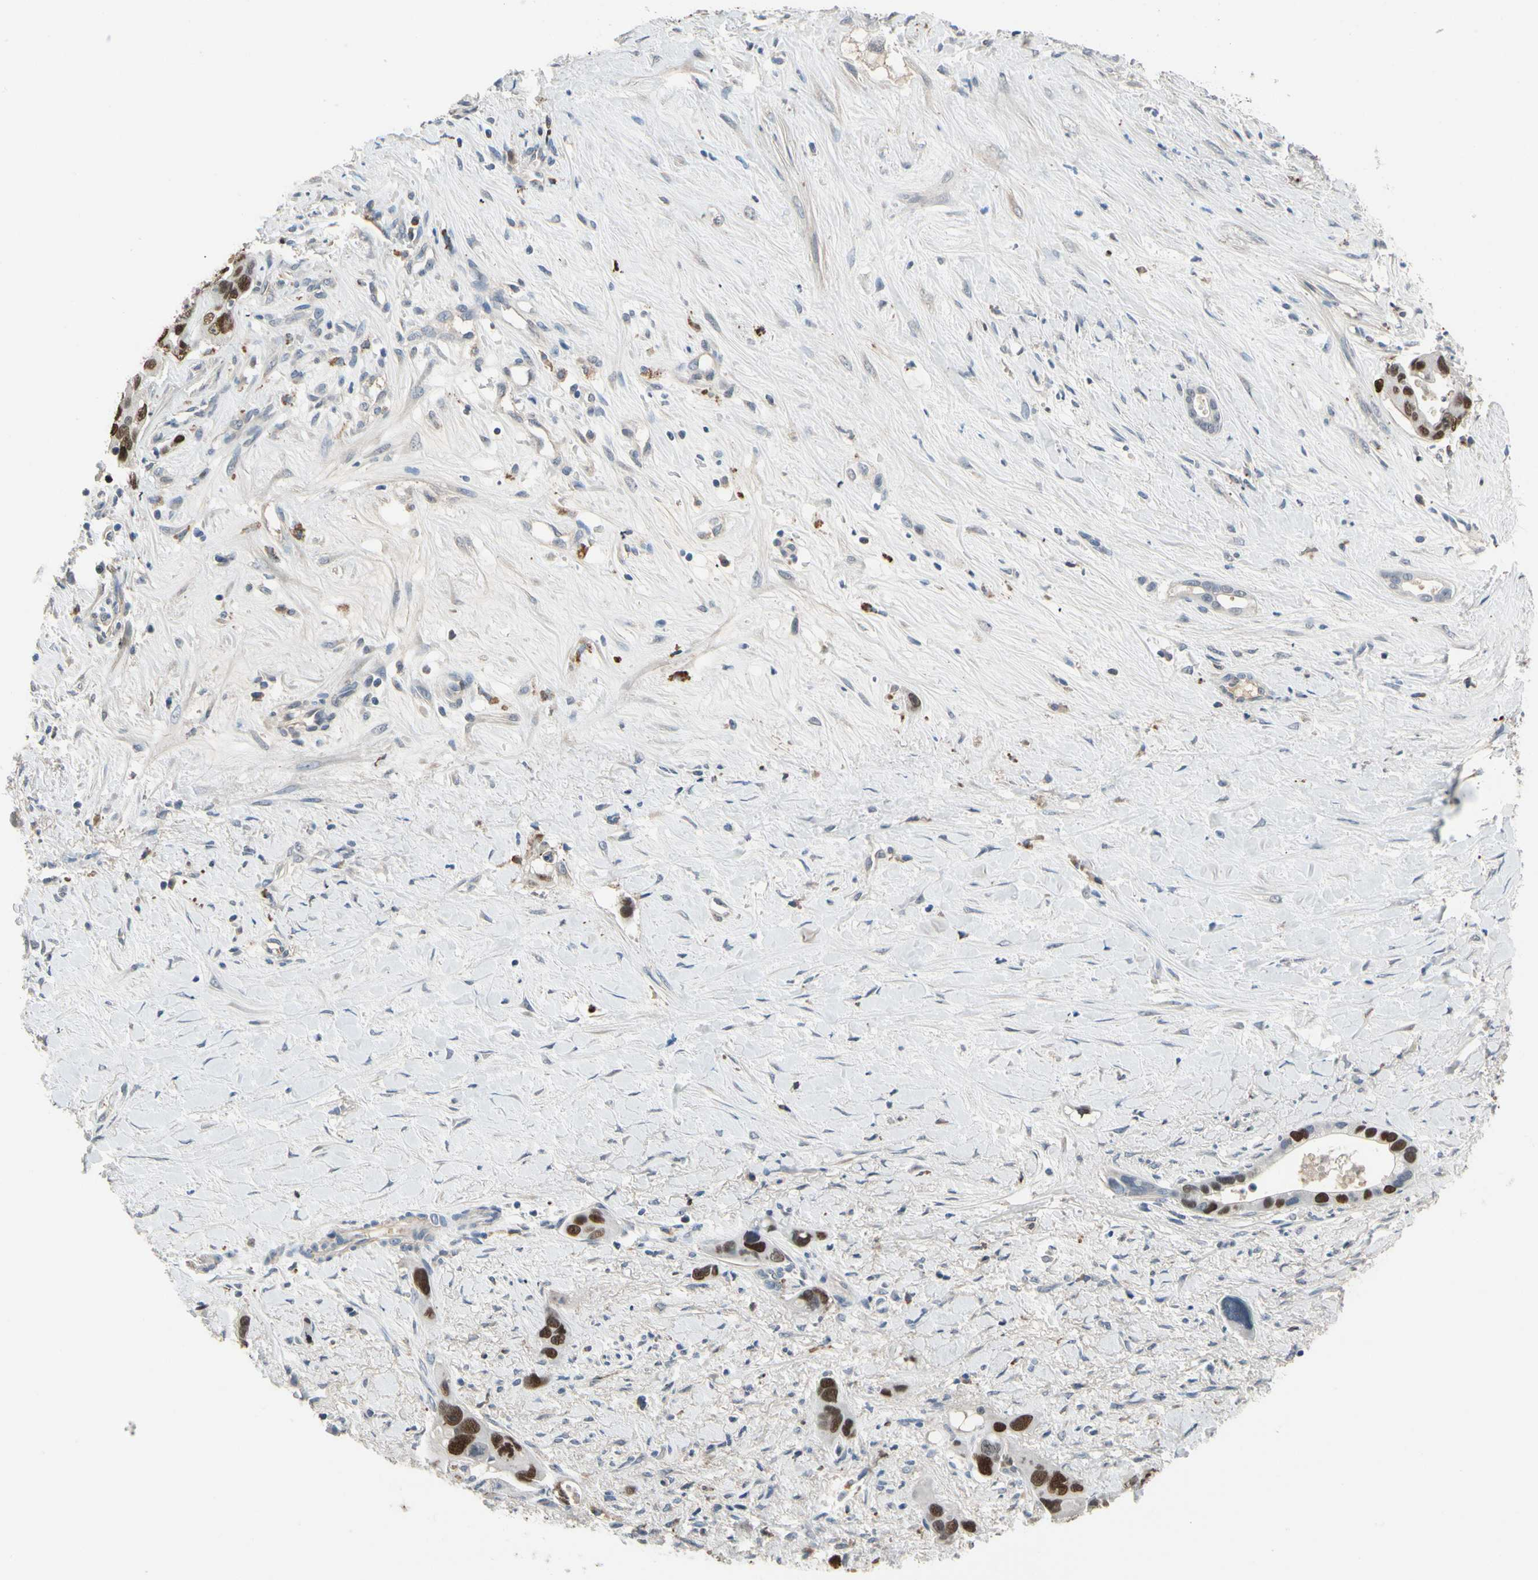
{"staining": {"intensity": "strong", "quantity": ">75%", "location": "nuclear"}, "tissue": "liver cancer", "cell_type": "Tumor cells", "image_type": "cancer", "snomed": [{"axis": "morphology", "description": "Cholangiocarcinoma"}, {"axis": "topography", "description": "Liver"}], "caption": "Strong nuclear expression is present in approximately >75% of tumor cells in liver cancer (cholangiocarcinoma). Using DAB (3,3'-diaminobenzidine) (brown) and hematoxylin (blue) stains, captured at high magnification using brightfield microscopy.", "gene": "ZKSCAN4", "patient": {"sex": "female", "age": 65}}